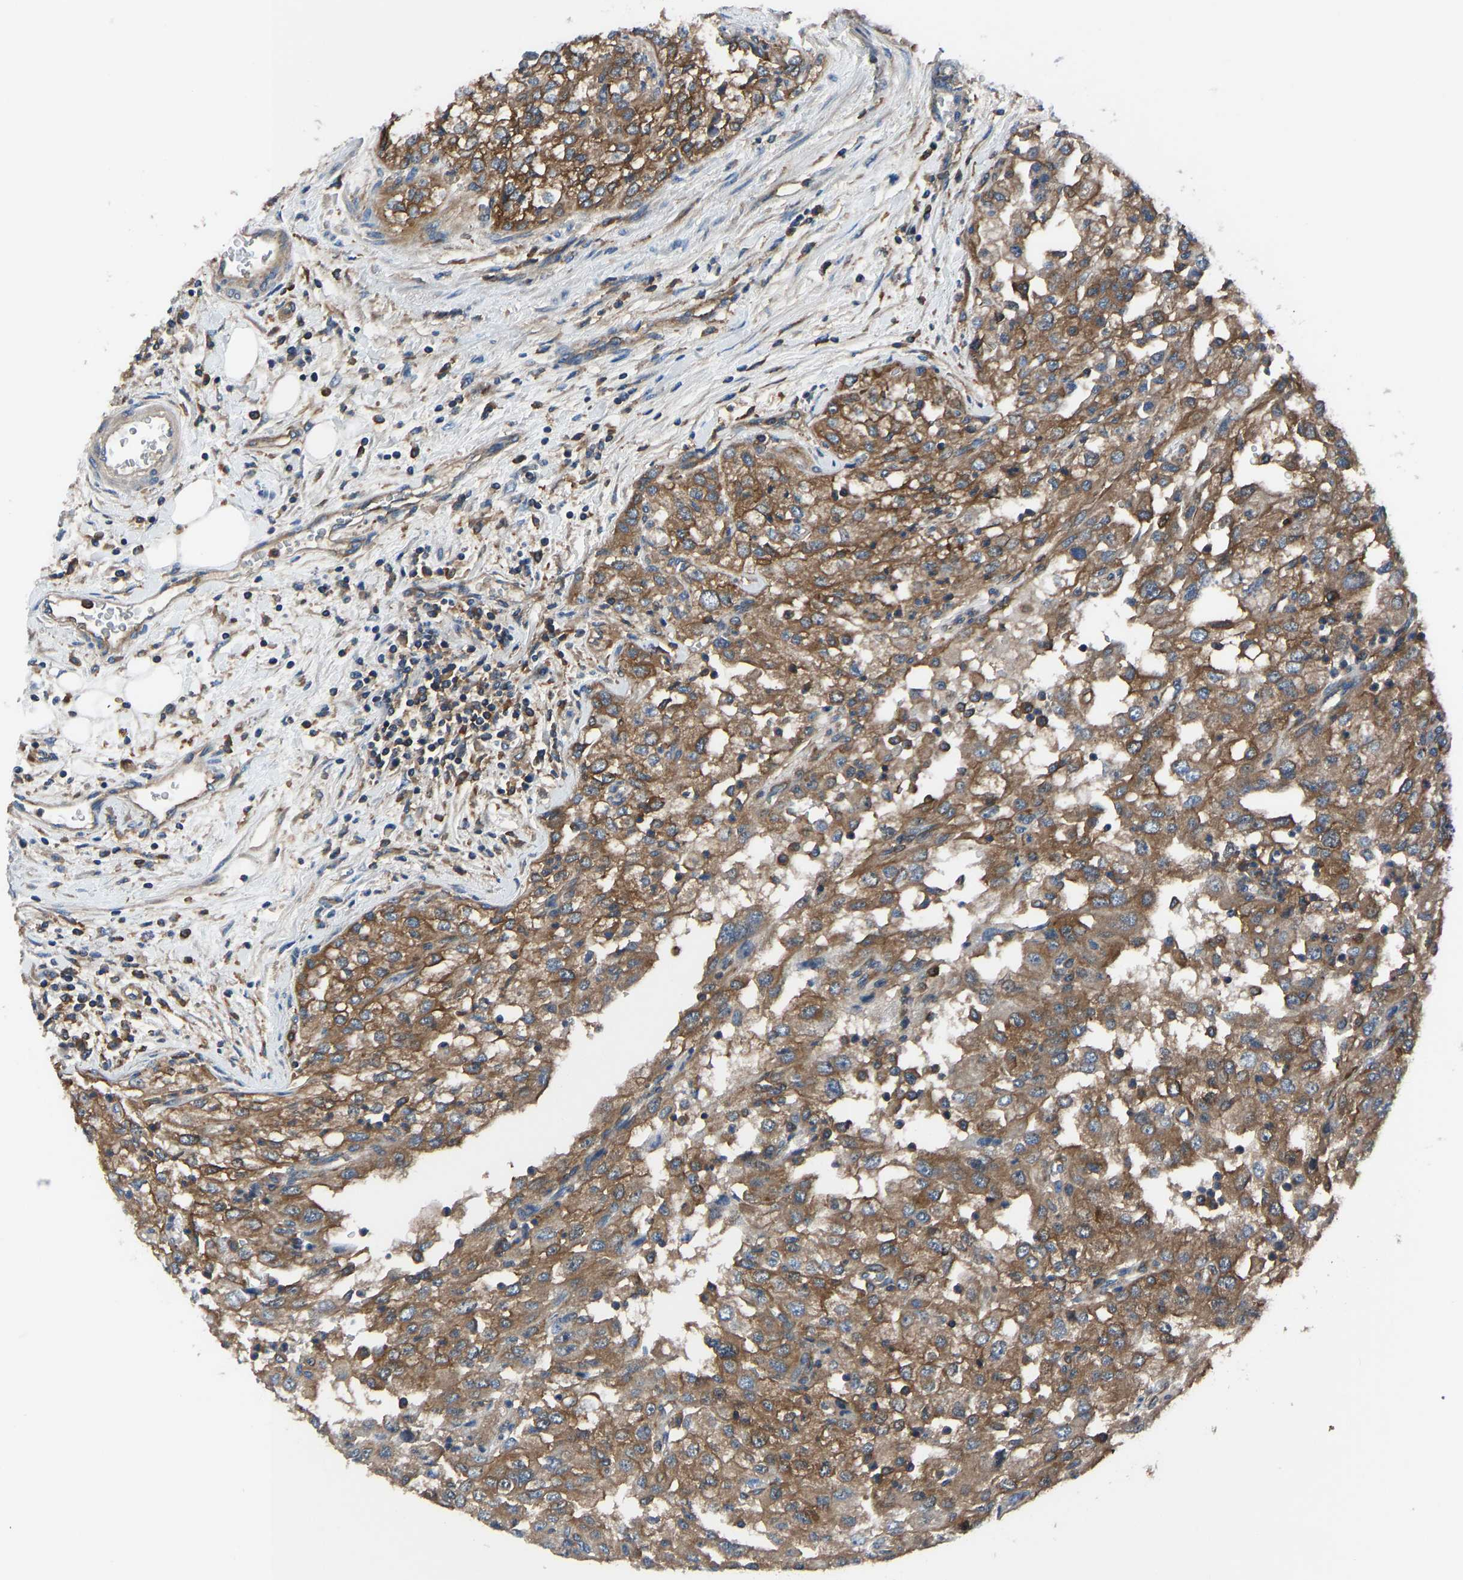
{"staining": {"intensity": "moderate", "quantity": ">75%", "location": "cytoplasmic/membranous"}, "tissue": "renal cancer", "cell_type": "Tumor cells", "image_type": "cancer", "snomed": [{"axis": "morphology", "description": "Adenocarcinoma, NOS"}, {"axis": "topography", "description": "Kidney"}], "caption": "Renal cancer (adenocarcinoma) stained with a brown dye shows moderate cytoplasmic/membranous positive positivity in approximately >75% of tumor cells.", "gene": "PRKAR1A", "patient": {"sex": "female", "age": 54}}